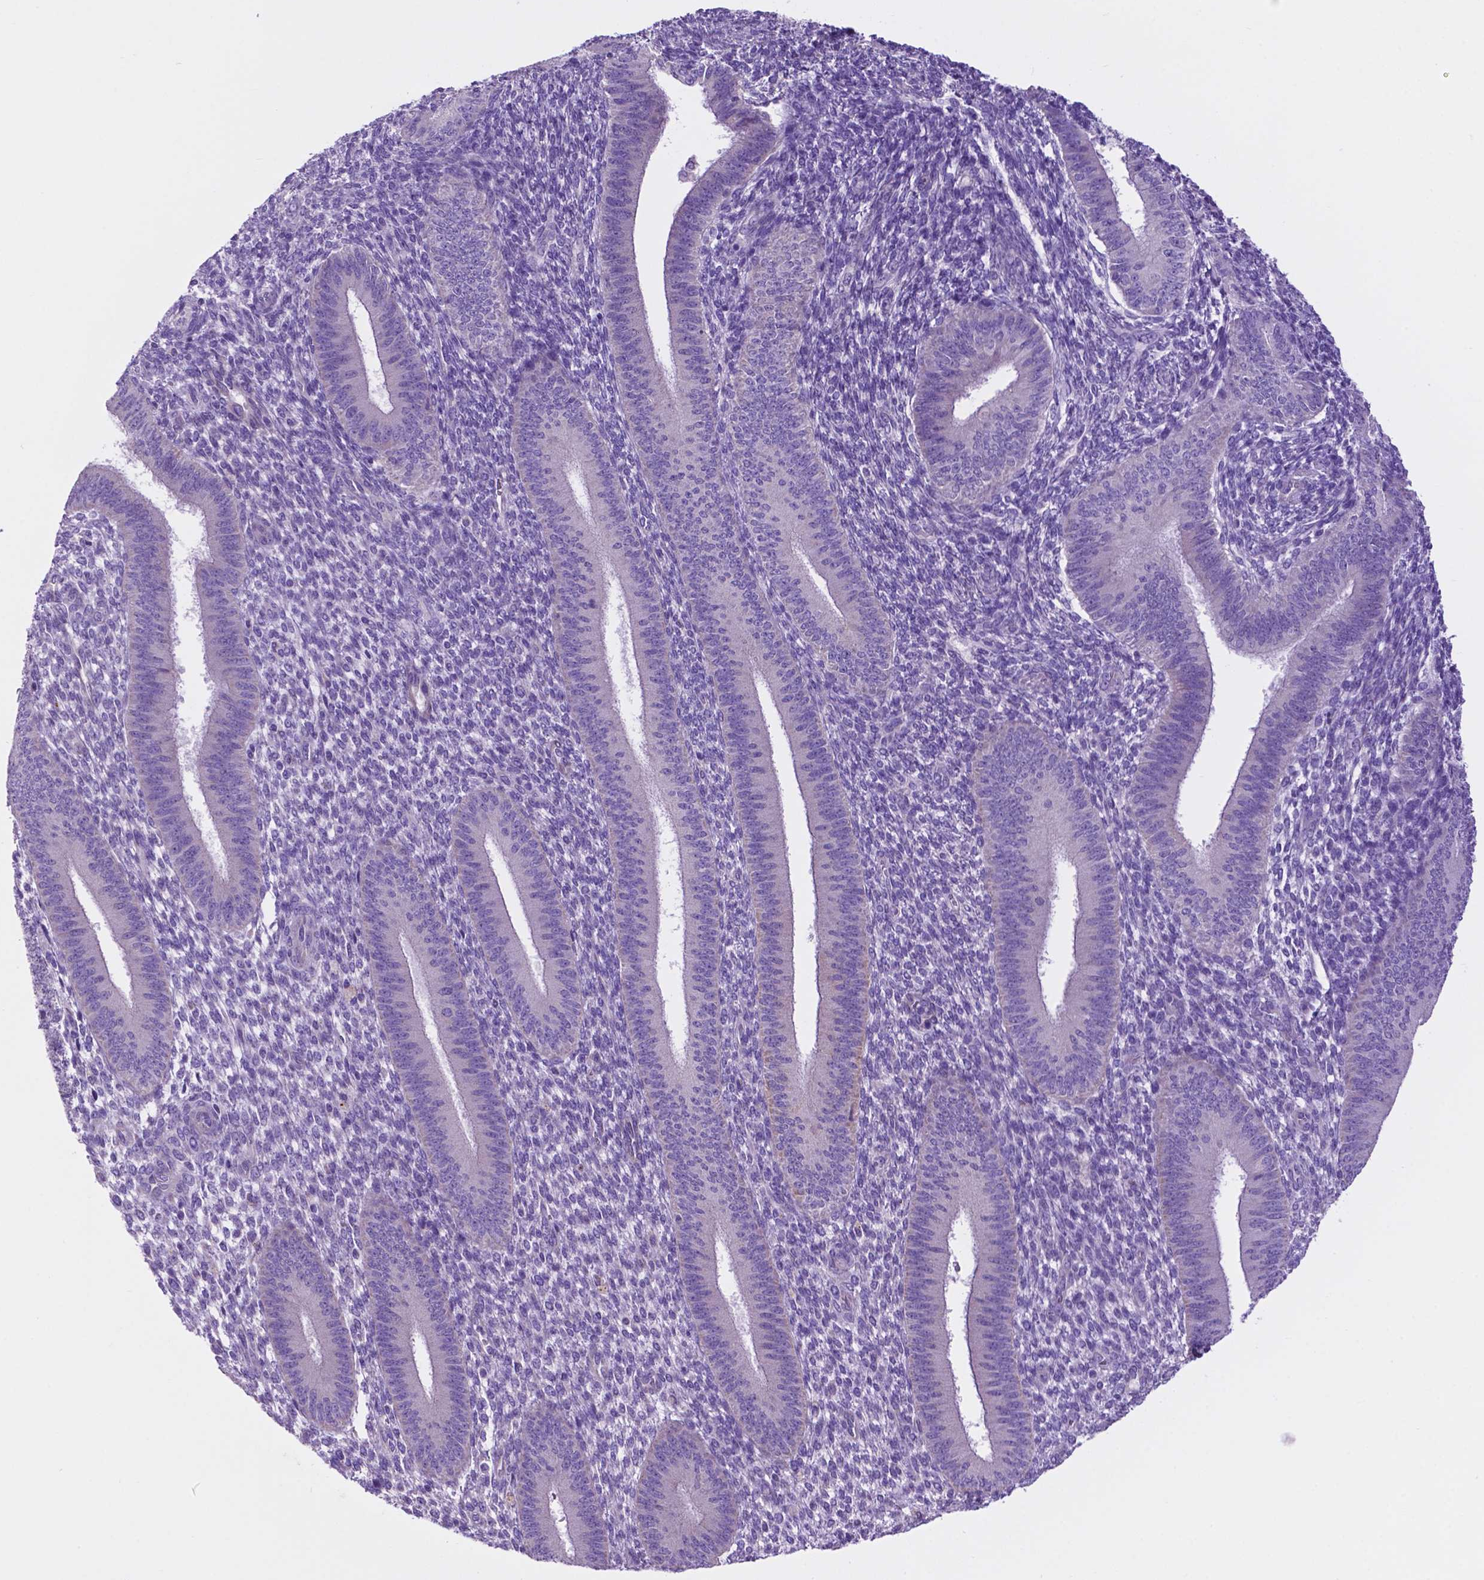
{"staining": {"intensity": "negative", "quantity": "none", "location": "none"}, "tissue": "endometrium", "cell_type": "Cells in endometrial stroma", "image_type": "normal", "snomed": [{"axis": "morphology", "description": "Normal tissue, NOS"}, {"axis": "topography", "description": "Endometrium"}], "caption": "A micrograph of endometrium stained for a protein reveals no brown staining in cells in endometrial stroma. (DAB immunohistochemistry, high magnification).", "gene": "TMEM121B", "patient": {"sex": "female", "age": 39}}